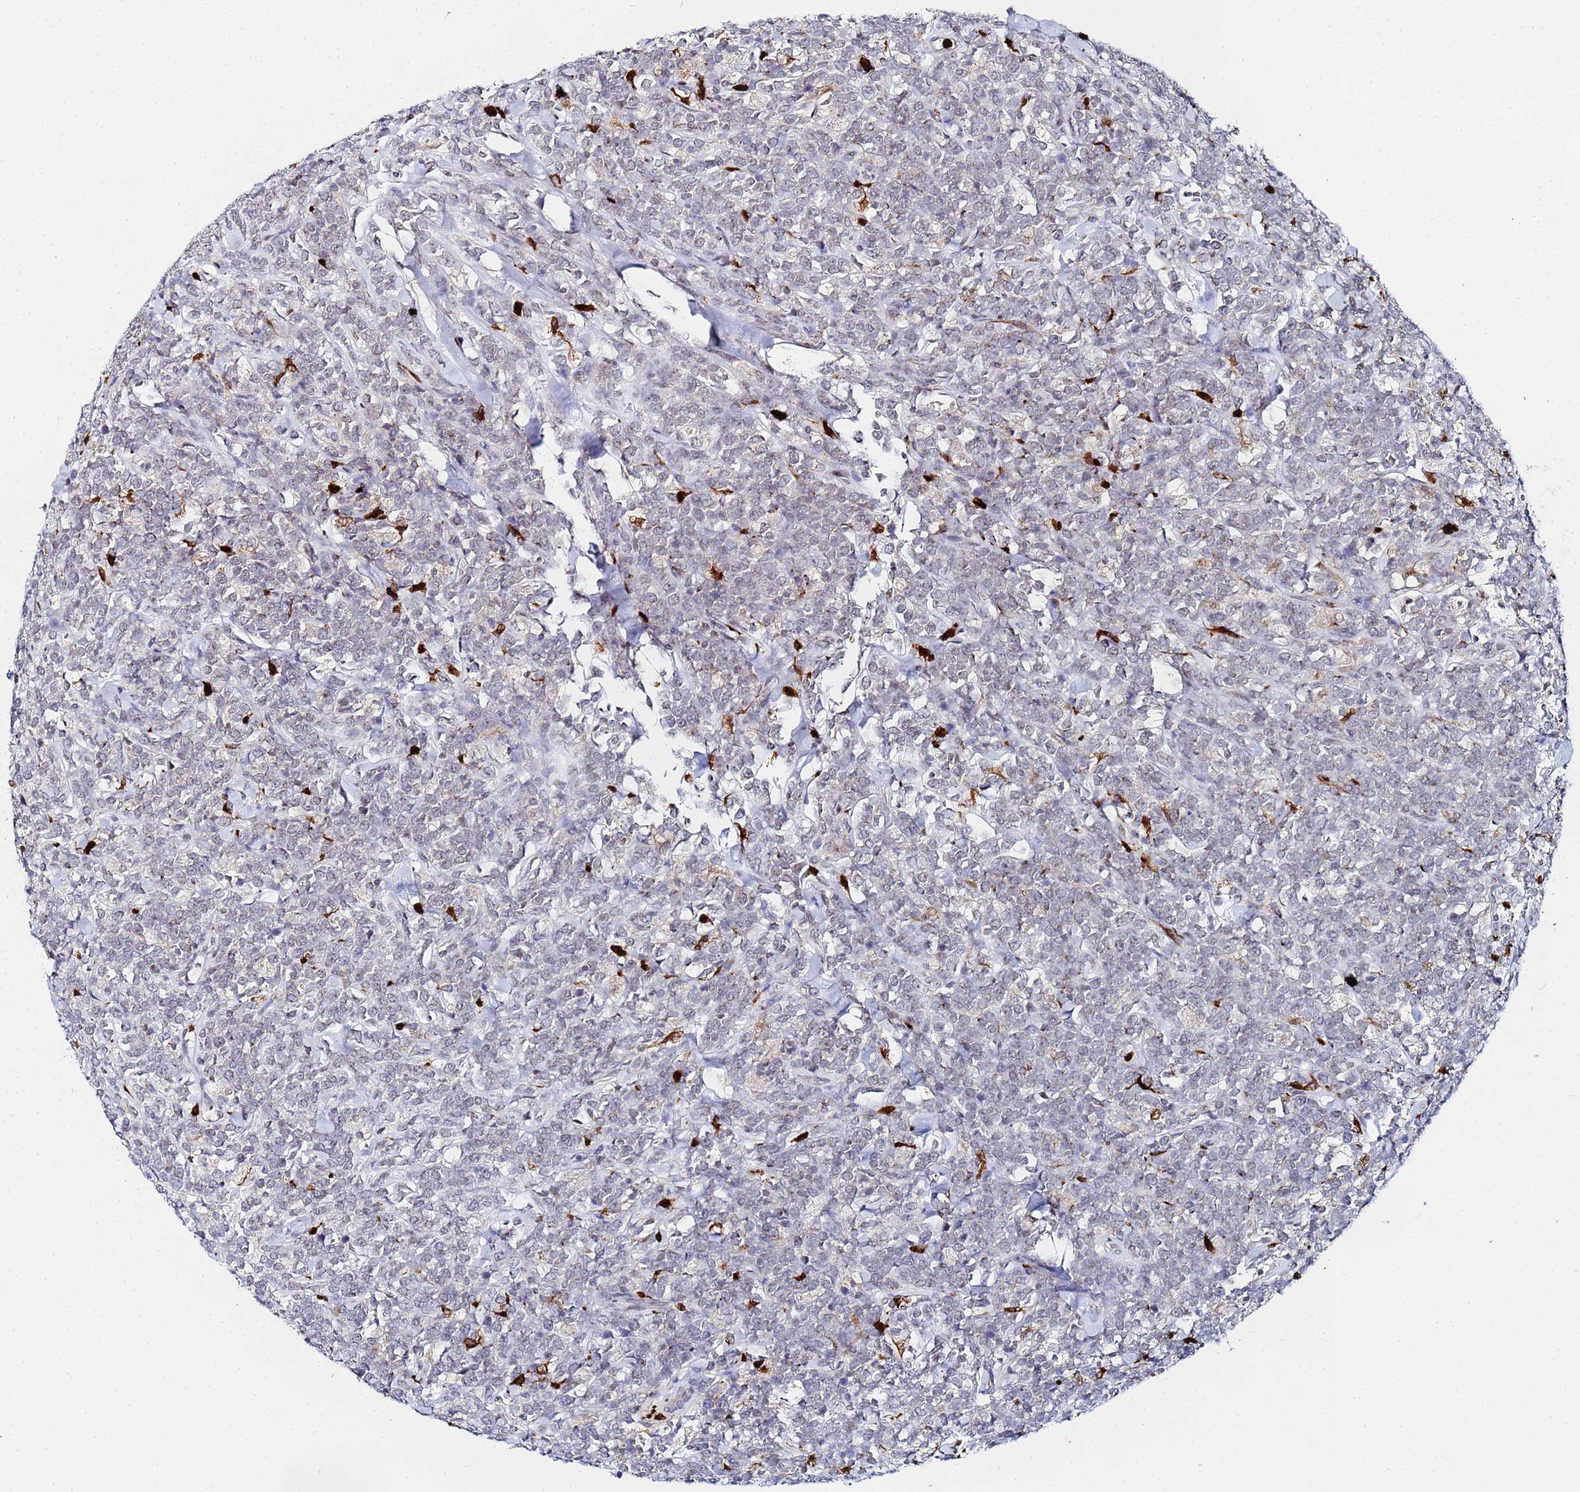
{"staining": {"intensity": "negative", "quantity": "none", "location": "none"}, "tissue": "lymphoma", "cell_type": "Tumor cells", "image_type": "cancer", "snomed": [{"axis": "morphology", "description": "Malignant lymphoma, non-Hodgkin's type, High grade"}, {"axis": "topography", "description": "Small intestine"}], "caption": "High power microscopy image of an immunohistochemistry image of high-grade malignant lymphoma, non-Hodgkin's type, revealing no significant staining in tumor cells. (DAB (3,3'-diaminobenzidine) immunohistochemistry, high magnification).", "gene": "MTCL1", "patient": {"sex": "male", "age": 8}}